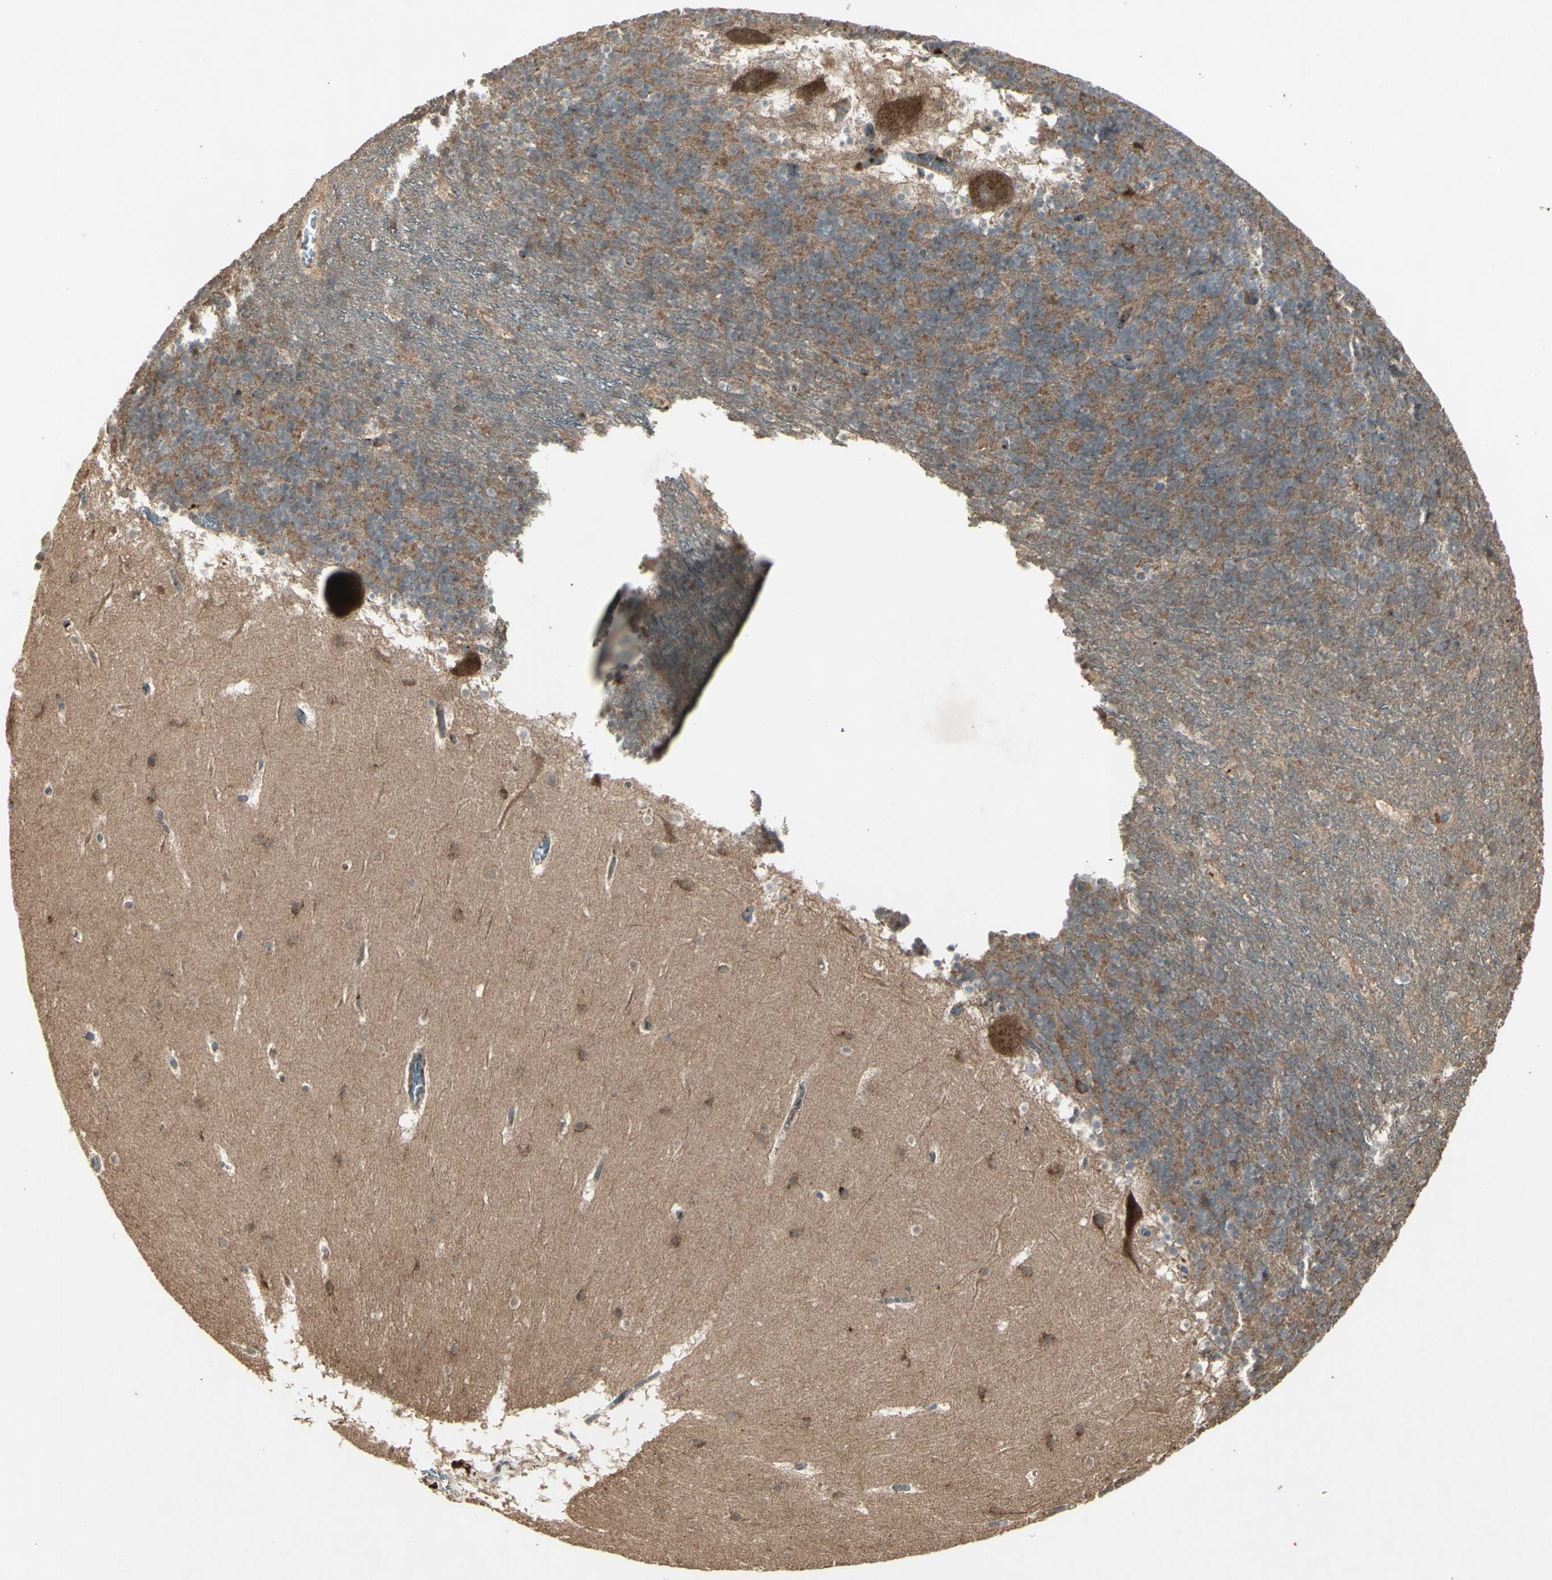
{"staining": {"intensity": "moderate", "quantity": ">75%", "location": "cytoplasmic/membranous"}, "tissue": "cerebellum", "cell_type": "Cells in granular layer", "image_type": "normal", "snomed": [{"axis": "morphology", "description": "Normal tissue, NOS"}, {"axis": "topography", "description": "Cerebellum"}], "caption": "Cerebellum stained with a brown dye shows moderate cytoplasmic/membranous positive staining in approximately >75% of cells in granular layer.", "gene": "AP1G1", "patient": {"sex": "male", "age": 45}}